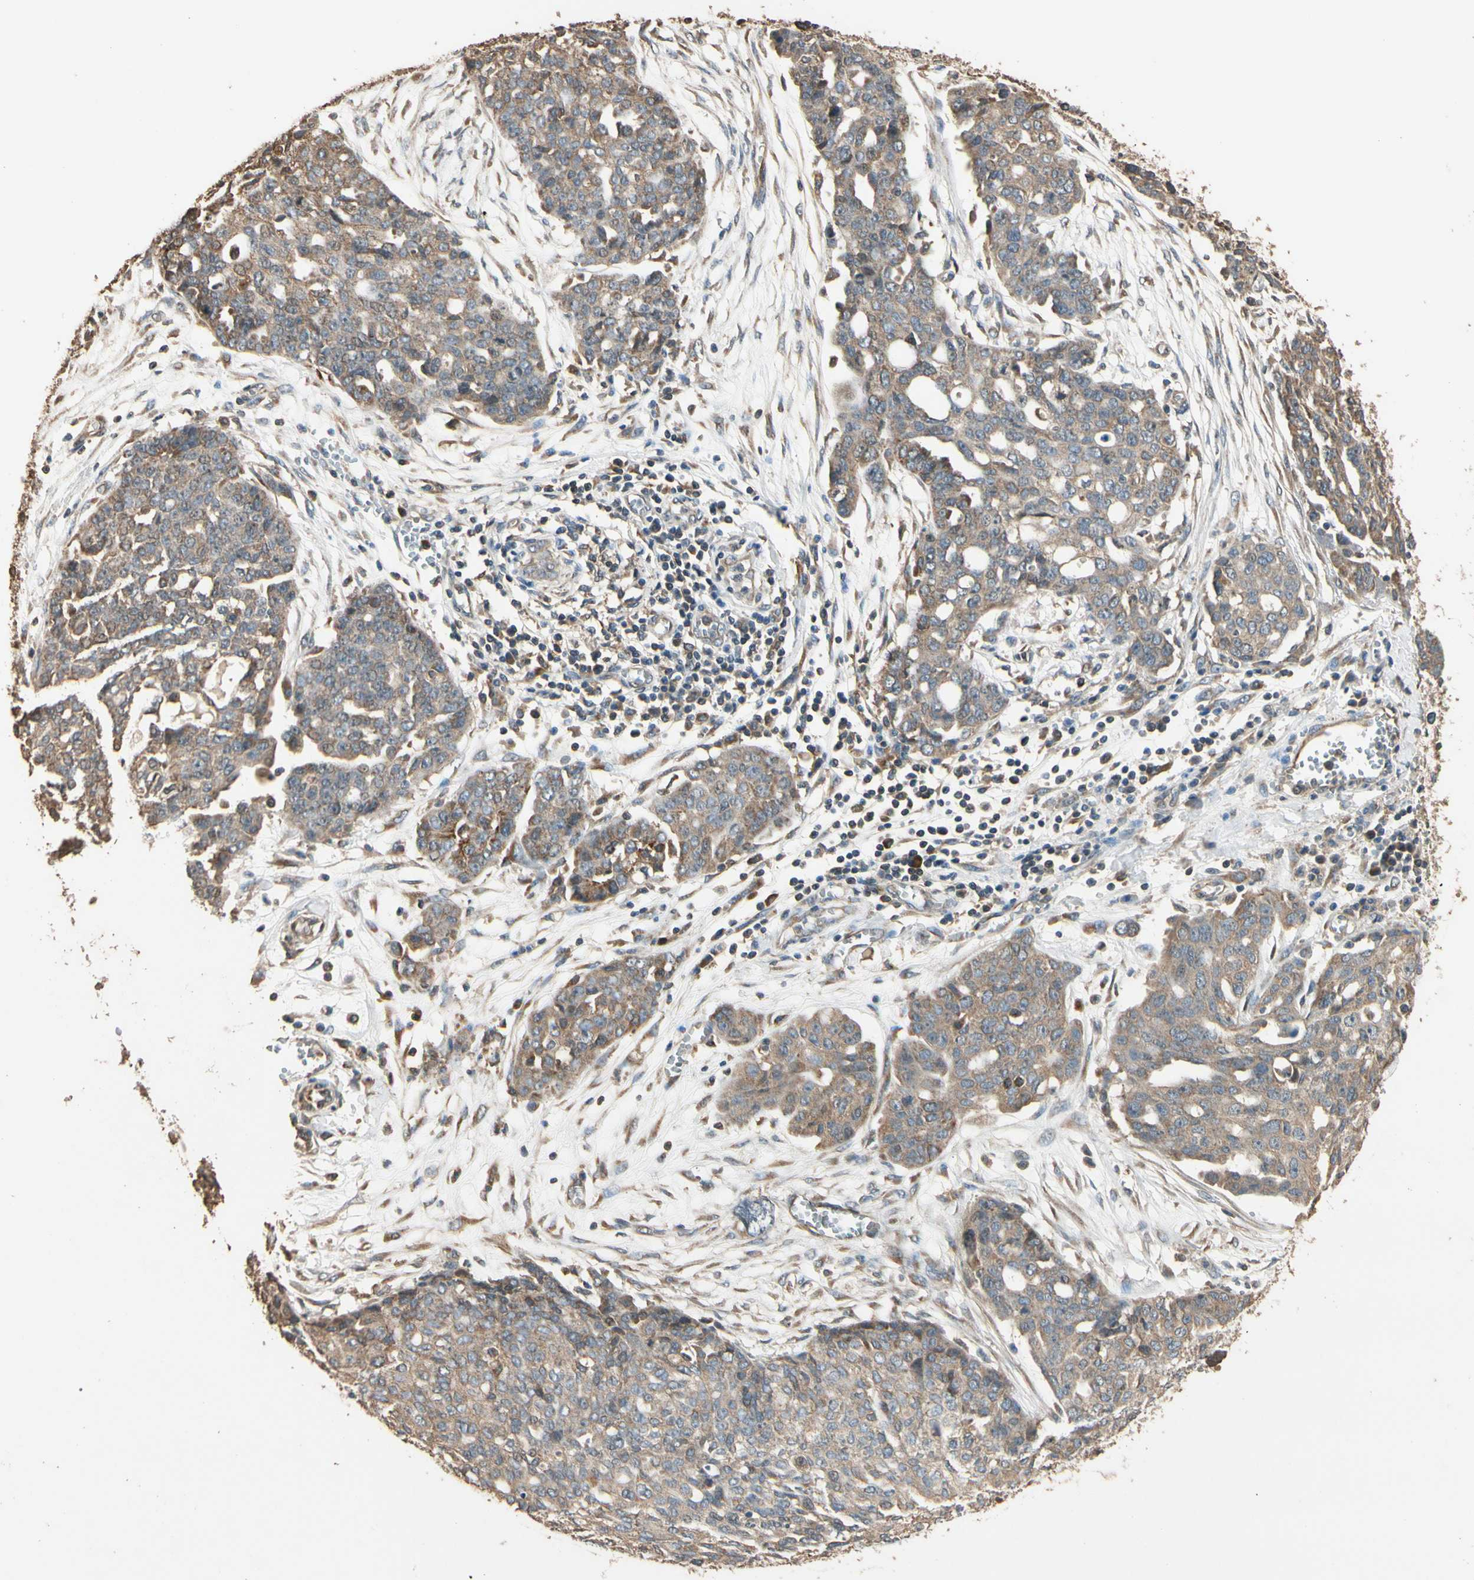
{"staining": {"intensity": "weak", "quantity": ">75%", "location": "cytoplasmic/membranous"}, "tissue": "ovarian cancer", "cell_type": "Tumor cells", "image_type": "cancer", "snomed": [{"axis": "morphology", "description": "Cystadenocarcinoma, serous, NOS"}, {"axis": "topography", "description": "Soft tissue"}, {"axis": "topography", "description": "Ovary"}], "caption": "Immunohistochemical staining of ovarian cancer (serous cystadenocarcinoma) shows low levels of weak cytoplasmic/membranous staining in about >75% of tumor cells. Nuclei are stained in blue.", "gene": "STX18", "patient": {"sex": "female", "age": 57}}